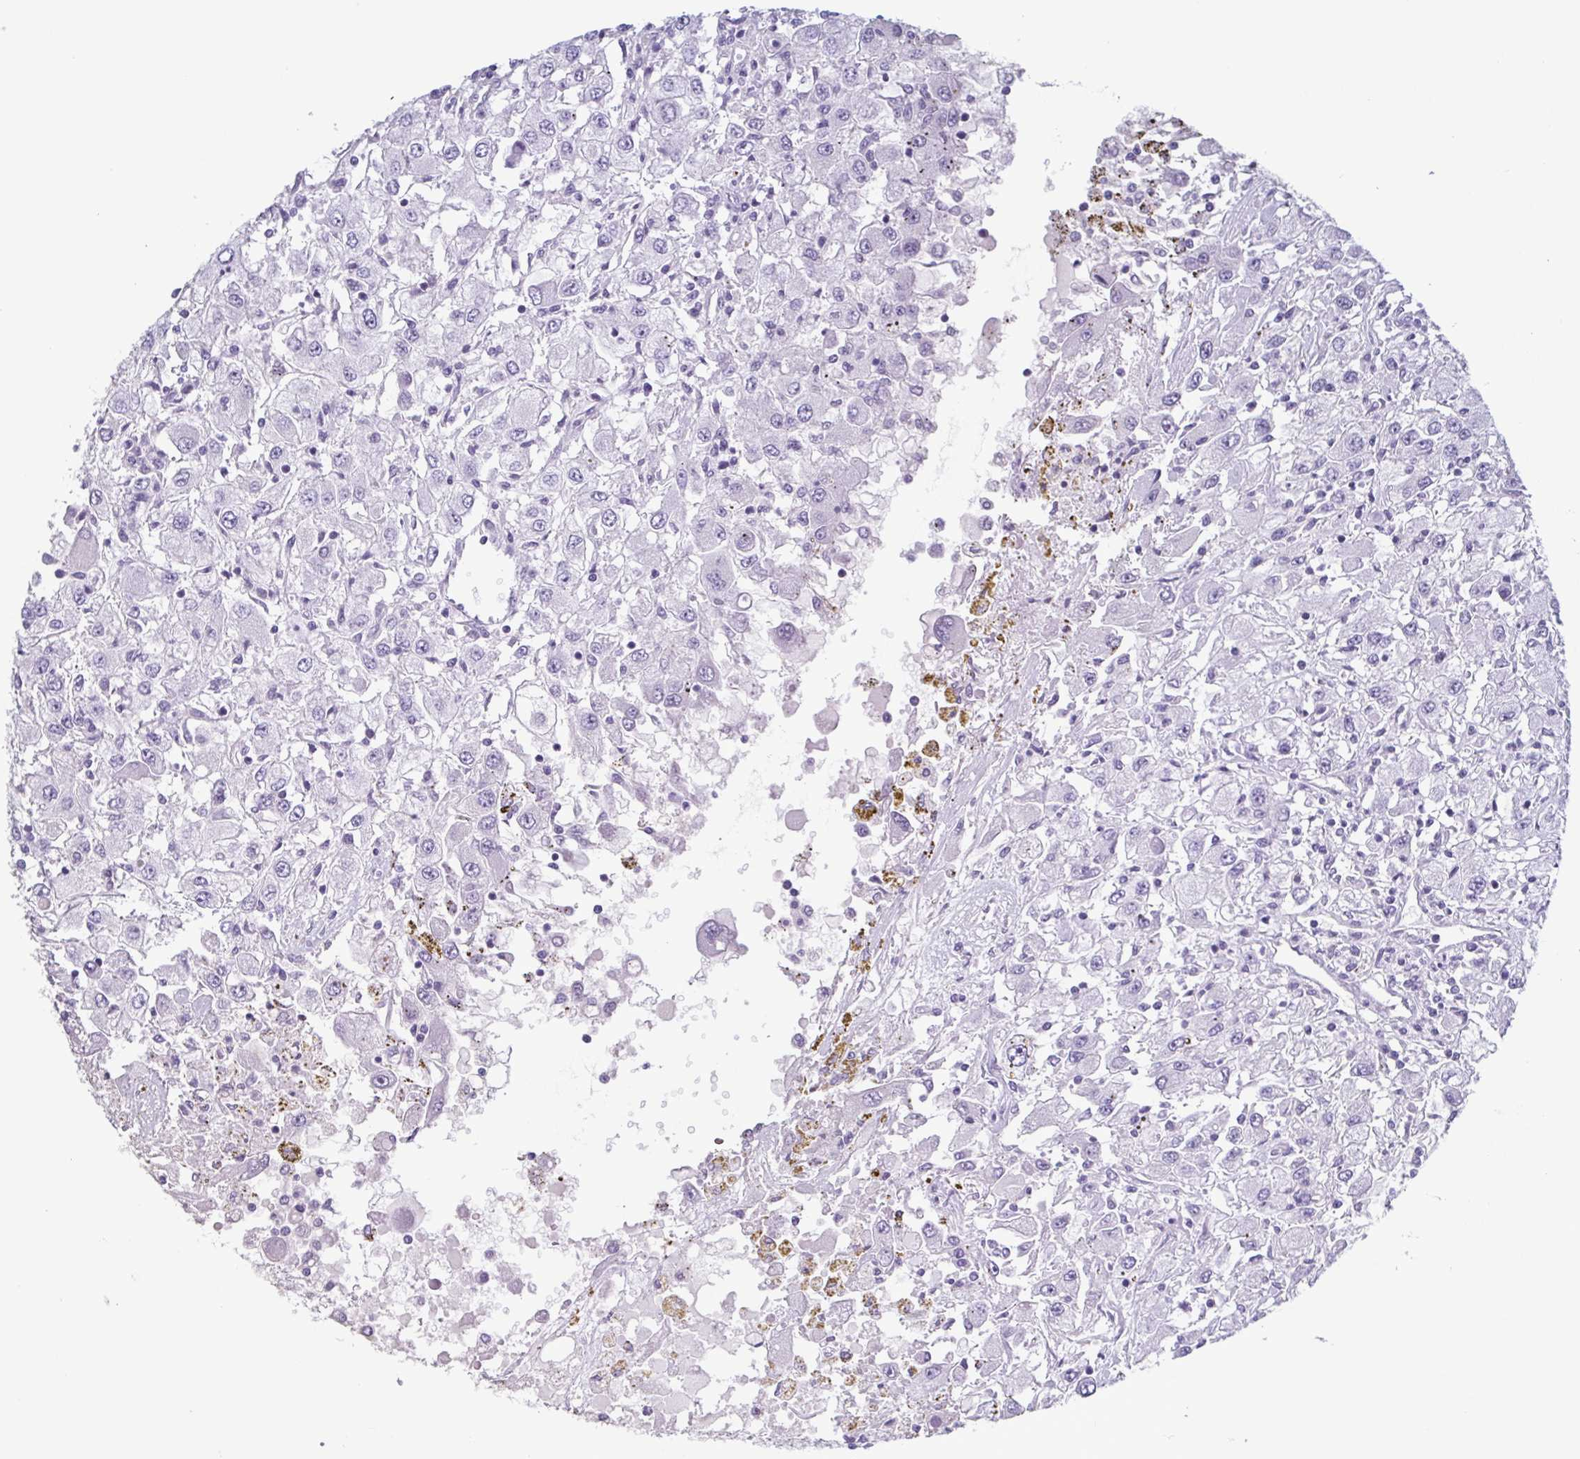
{"staining": {"intensity": "negative", "quantity": "none", "location": "none"}, "tissue": "renal cancer", "cell_type": "Tumor cells", "image_type": "cancer", "snomed": [{"axis": "morphology", "description": "Adenocarcinoma, NOS"}, {"axis": "topography", "description": "Kidney"}], "caption": "An image of human adenocarcinoma (renal) is negative for staining in tumor cells. (Immunohistochemistry (ihc), brightfield microscopy, high magnification).", "gene": "KRT10", "patient": {"sex": "female", "age": 67}}